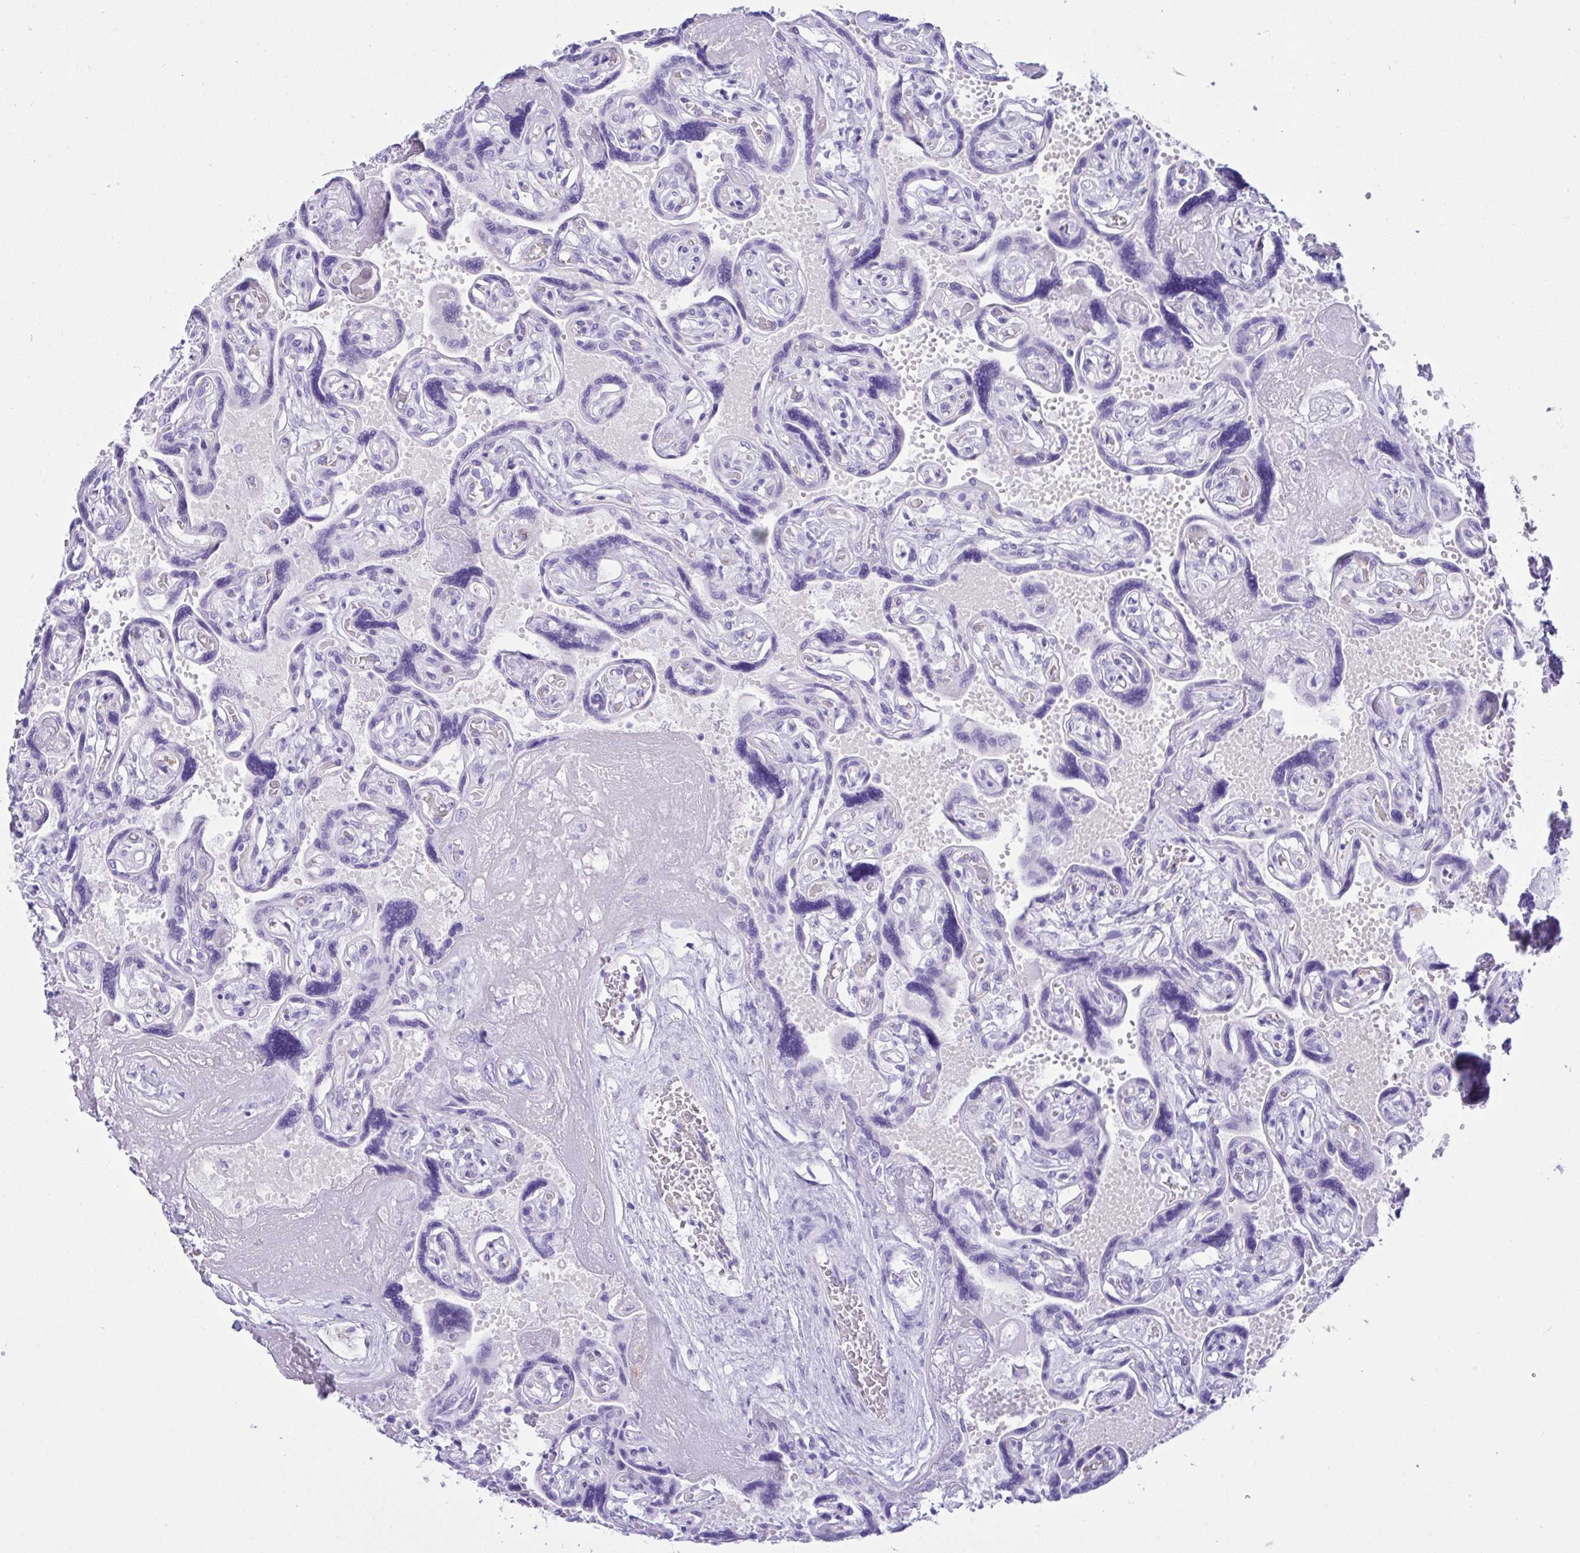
{"staining": {"intensity": "negative", "quantity": "none", "location": "none"}, "tissue": "placenta", "cell_type": "Trophoblastic cells", "image_type": "normal", "snomed": [{"axis": "morphology", "description": "Normal tissue, NOS"}, {"axis": "topography", "description": "Placenta"}], "caption": "Trophoblastic cells show no significant expression in unremarkable placenta.", "gene": "BEST4", "patient": {"sex": "female", "age": 32}}